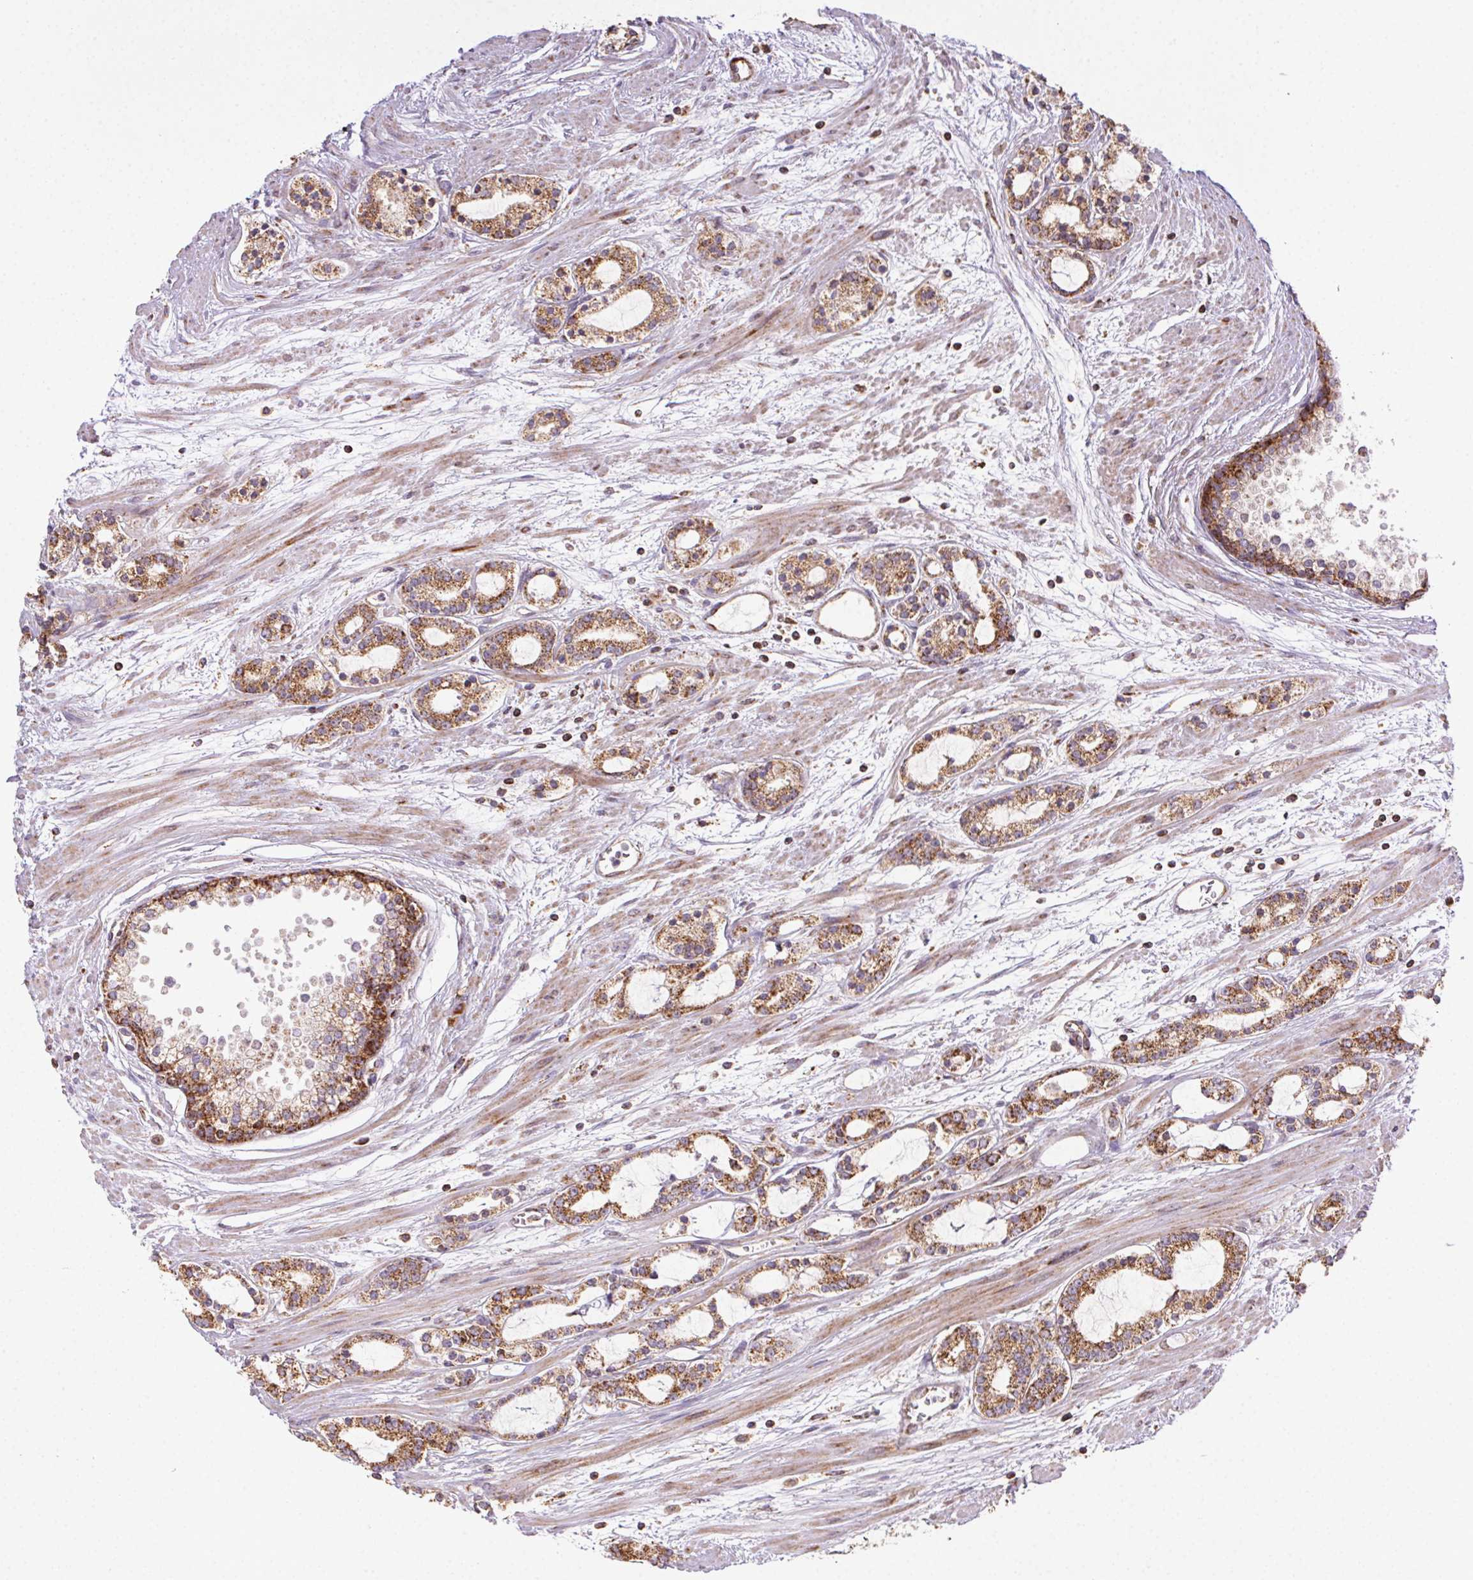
{"staining": {"intensity": "moderate", "quantity": ">75%", "location": "cytoplasmic/membranous"}, "tissue": "prostate cancer", "cell_type": "Tumor cells", "image_type": "cancer", "snomed": [{"axis": "morphology", "description": "Adenocarcinoma, Medium grade"}, {"axis": "topography", "description": "Prostate"}], "caption": "Immunohistochemical staining of prostate cancer reveals medium levels of moderate cytoplasmic/membranous protein positivity in approximately >75% of tumor cells.", "gene": "CLPB", "patient": {"sex": "male", "age": 57}}